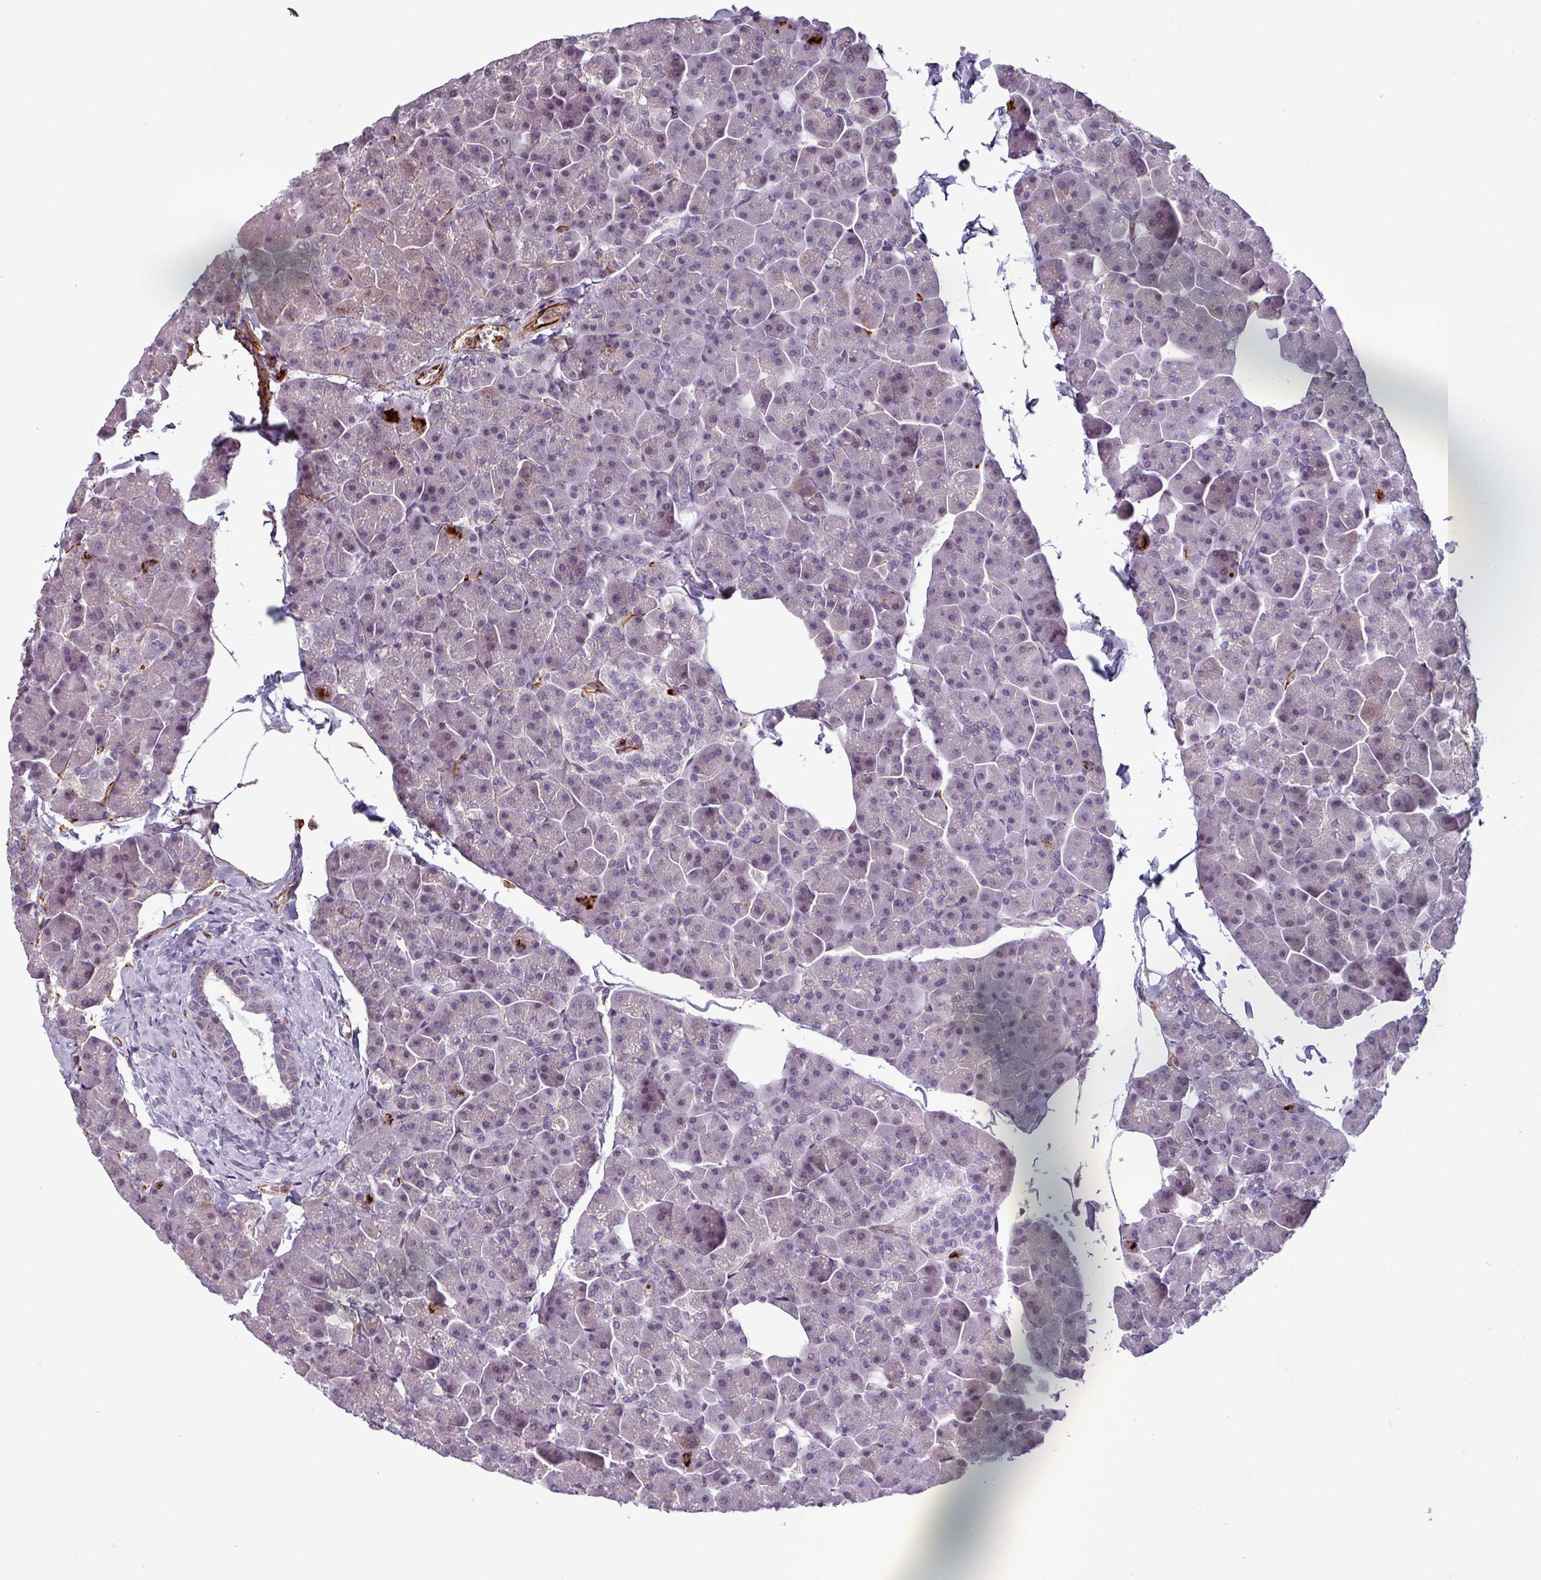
{"staining": {"intensity": "negative", "quantity": "none", "location": "none"}, "tissue": "pancreas", "cell_type": "Exocrine glandular cells", "image_type": "normal", "snomed": [{"axis": "morphology", "description": "Normal tissue, NOS"}, {"axis": "topography", "description": "Pancreas"}], "caption": "Immunohistochemistry (IHC) image of normal pancreas stained for a protein (brown), which shows no positivity in exocrine glandular cells.", "gene": "TMEFF1", "patient": {"sex": "male", "age": 35}}